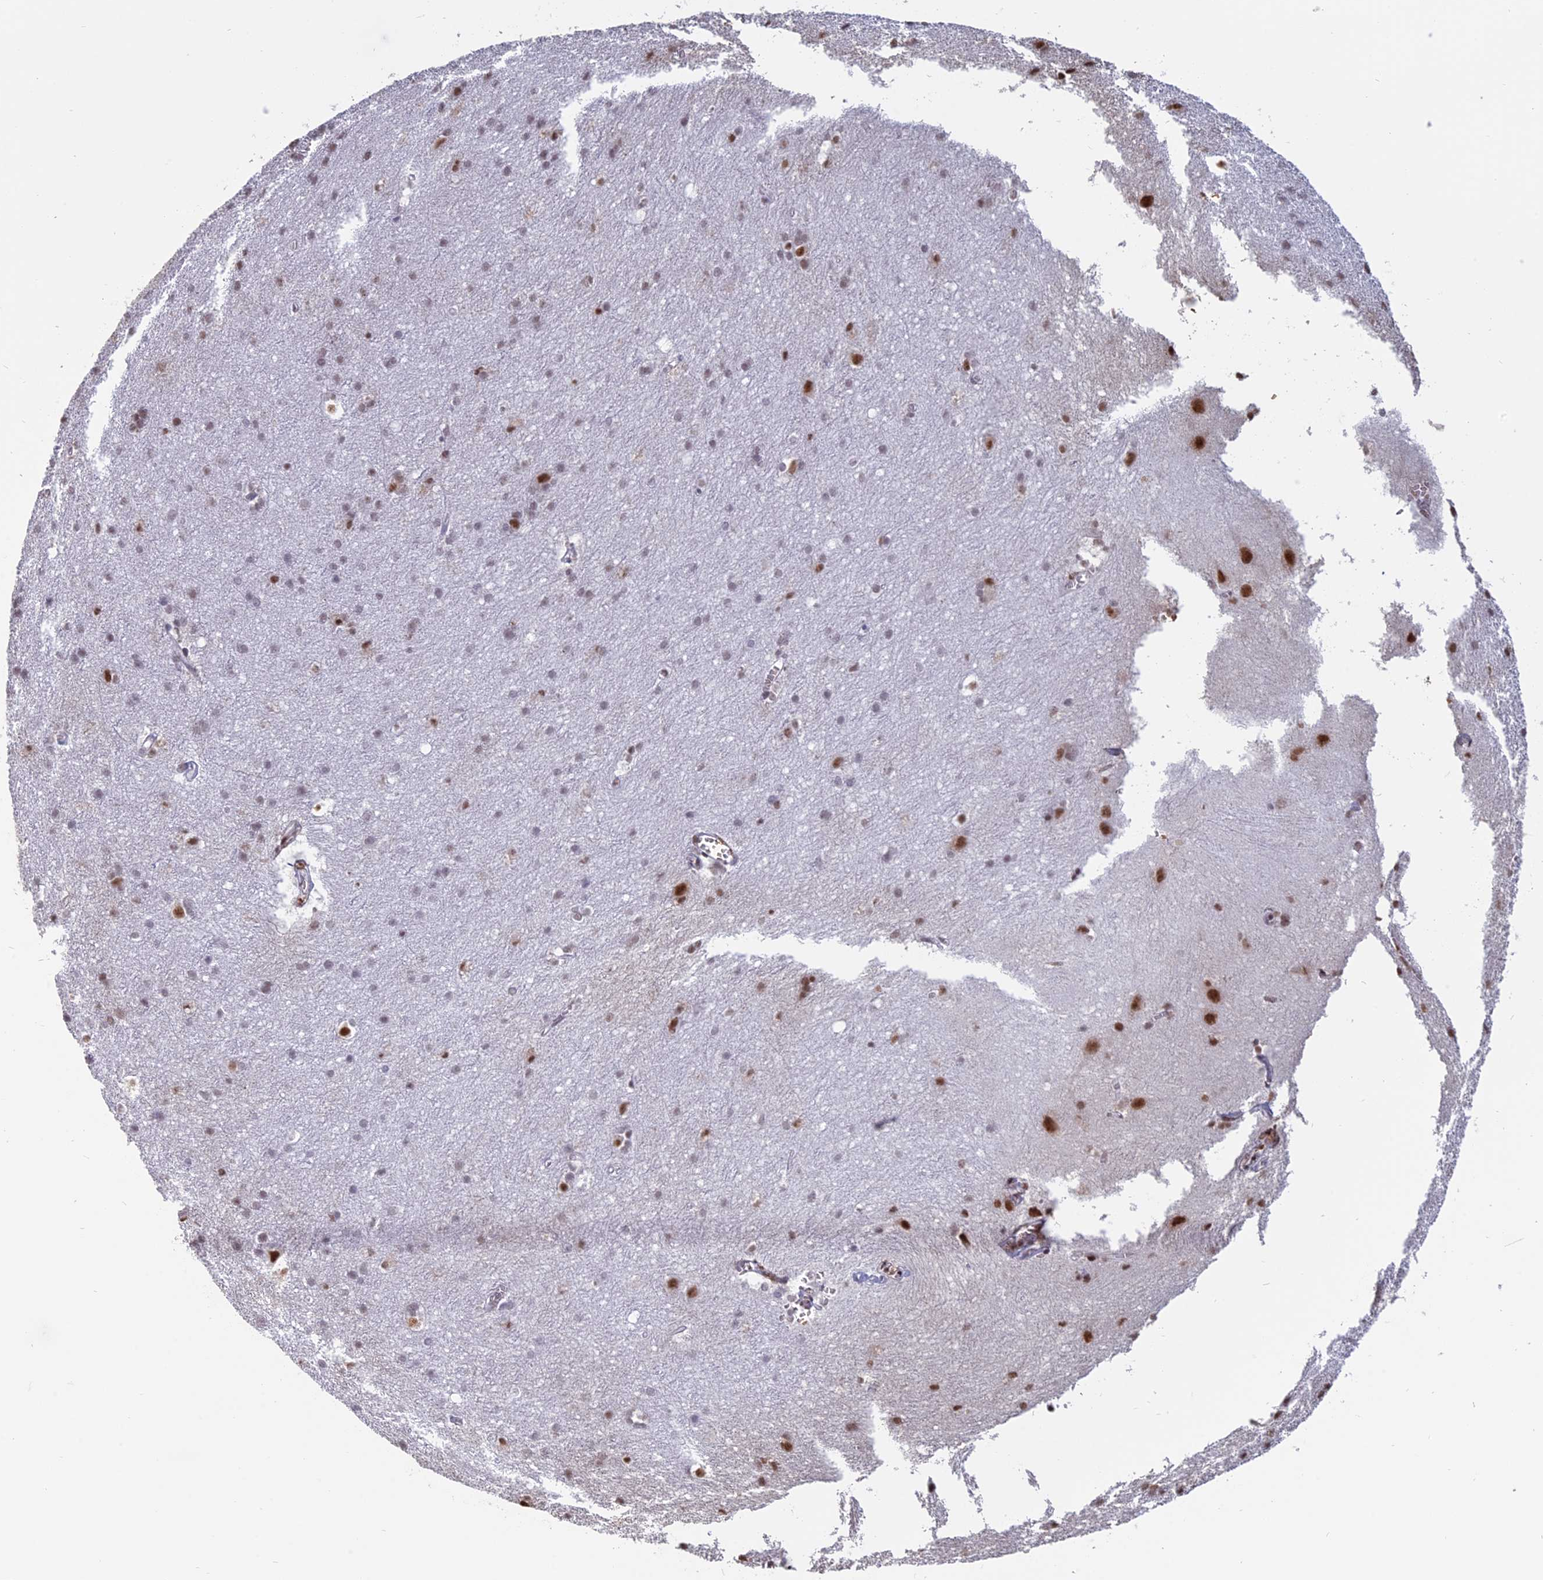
{"staining": {"intensity": "negative", "quantity": "none", "location": "none"}, "tissue": "cerebral cortex", "cell_type": "Endothelial cells", "image_type": "normal", "snomed": [{"axis": "morphology", "description": "Normal tissue, NOS"}, {"axis": "topography", "description": "Cerebral cortex"}], "caption": "Histopathology image shows no significant protein staining in endothelial cells of benign cerebral cortex. (Immunohistochemistry, brightfield microscopy, high magnification).", "gene": "MFAP1", "patient": {"sex": "male", "age": 54}}